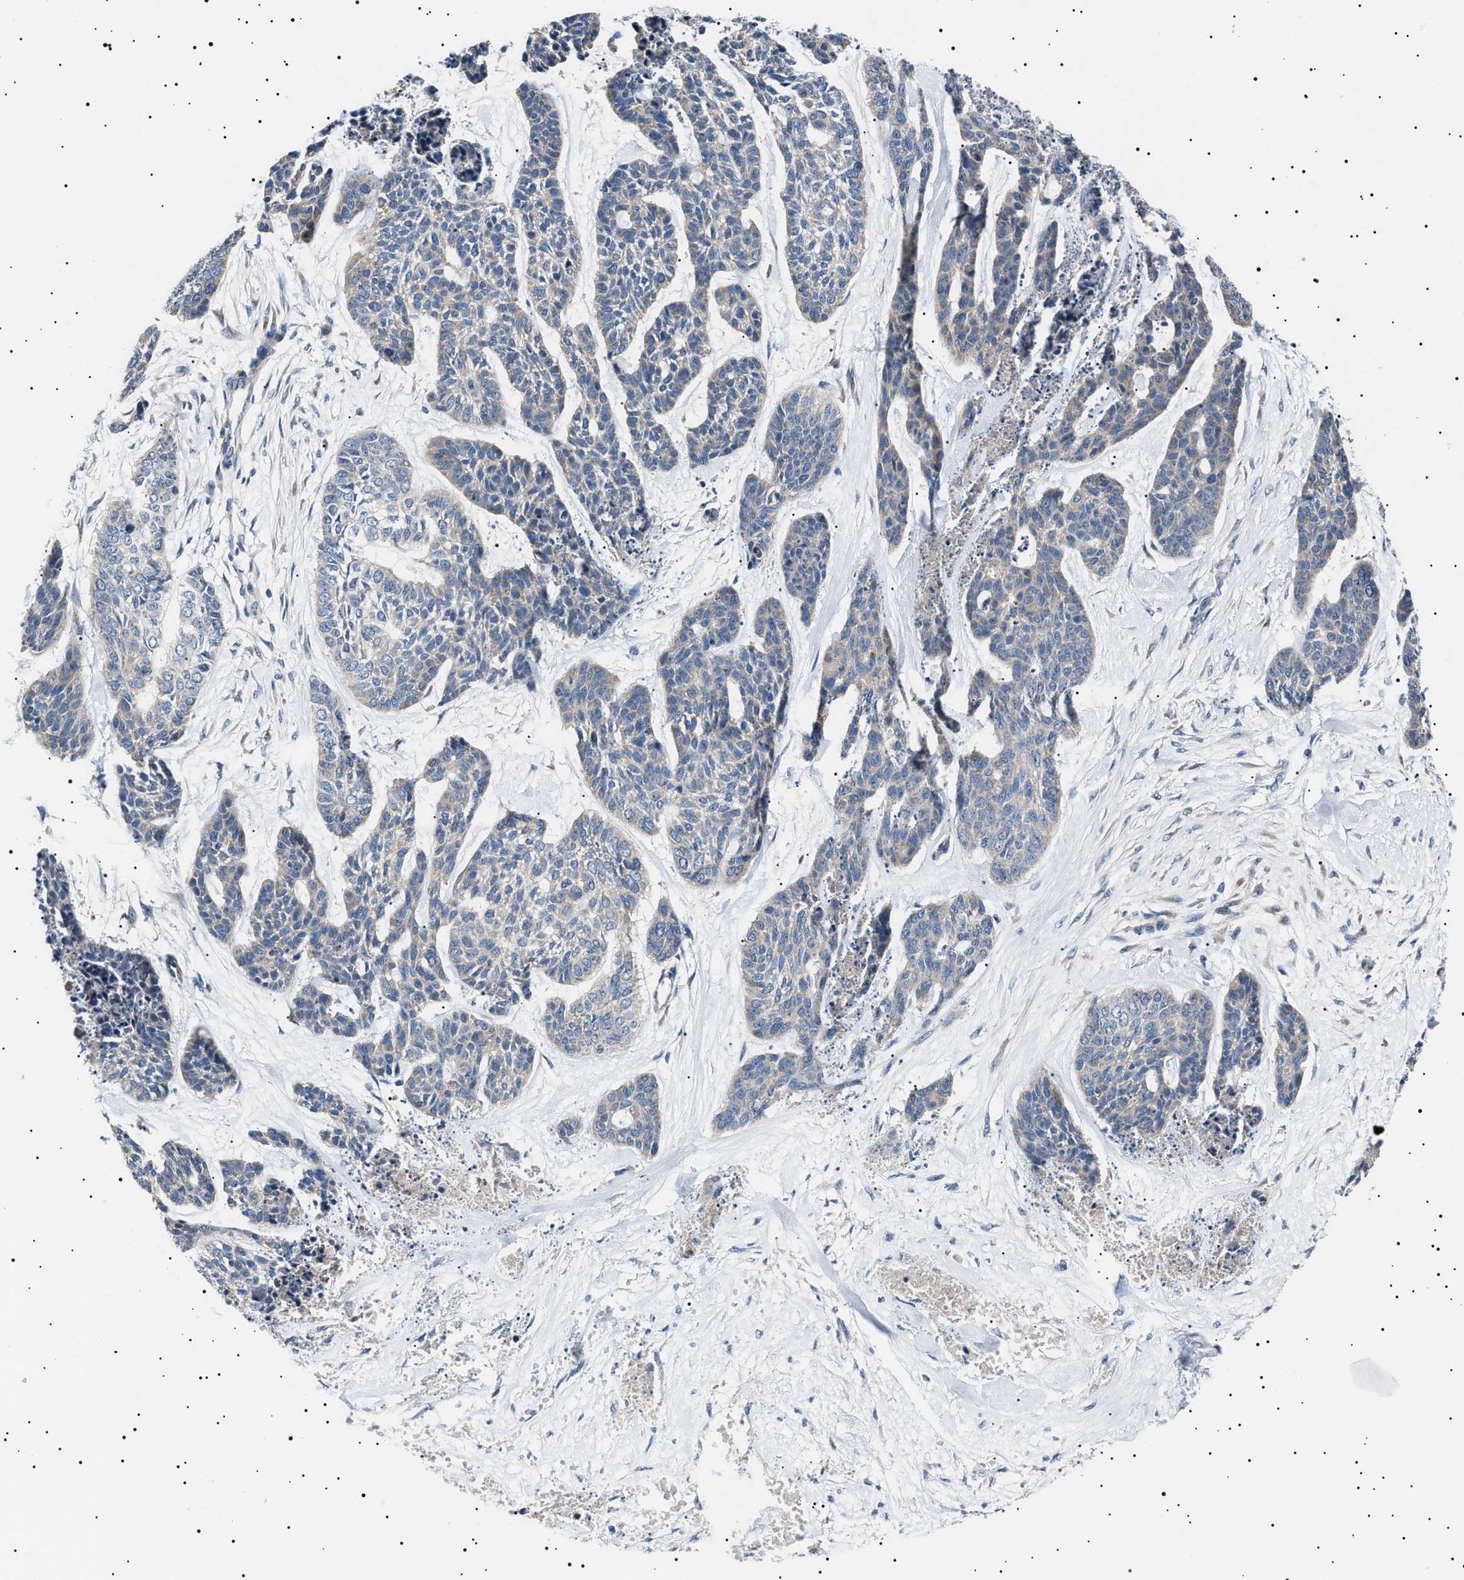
{"staining": {"intensity": "negative", "quantity": "none", "location": "none"}, "tissue": "skin cancer", "cell_type": "Tumor cells", "image_type": "cancer", "snomed": [{"axis": "morphology", "description": "Basal cell carcinoma"}, {"axis": "topography", "description": "Skin"}], "caption": "The immunohistochemistry image has no significant expression in tumor cells of skin cancer (basal cell carcinoma) tissue. (DAB (3,3'-diaminobenzidine) immunohistochemistry with hematoxylin counter stain).", "gene": "PTRH1", "patient": {"sex": "female", "age": 64}}